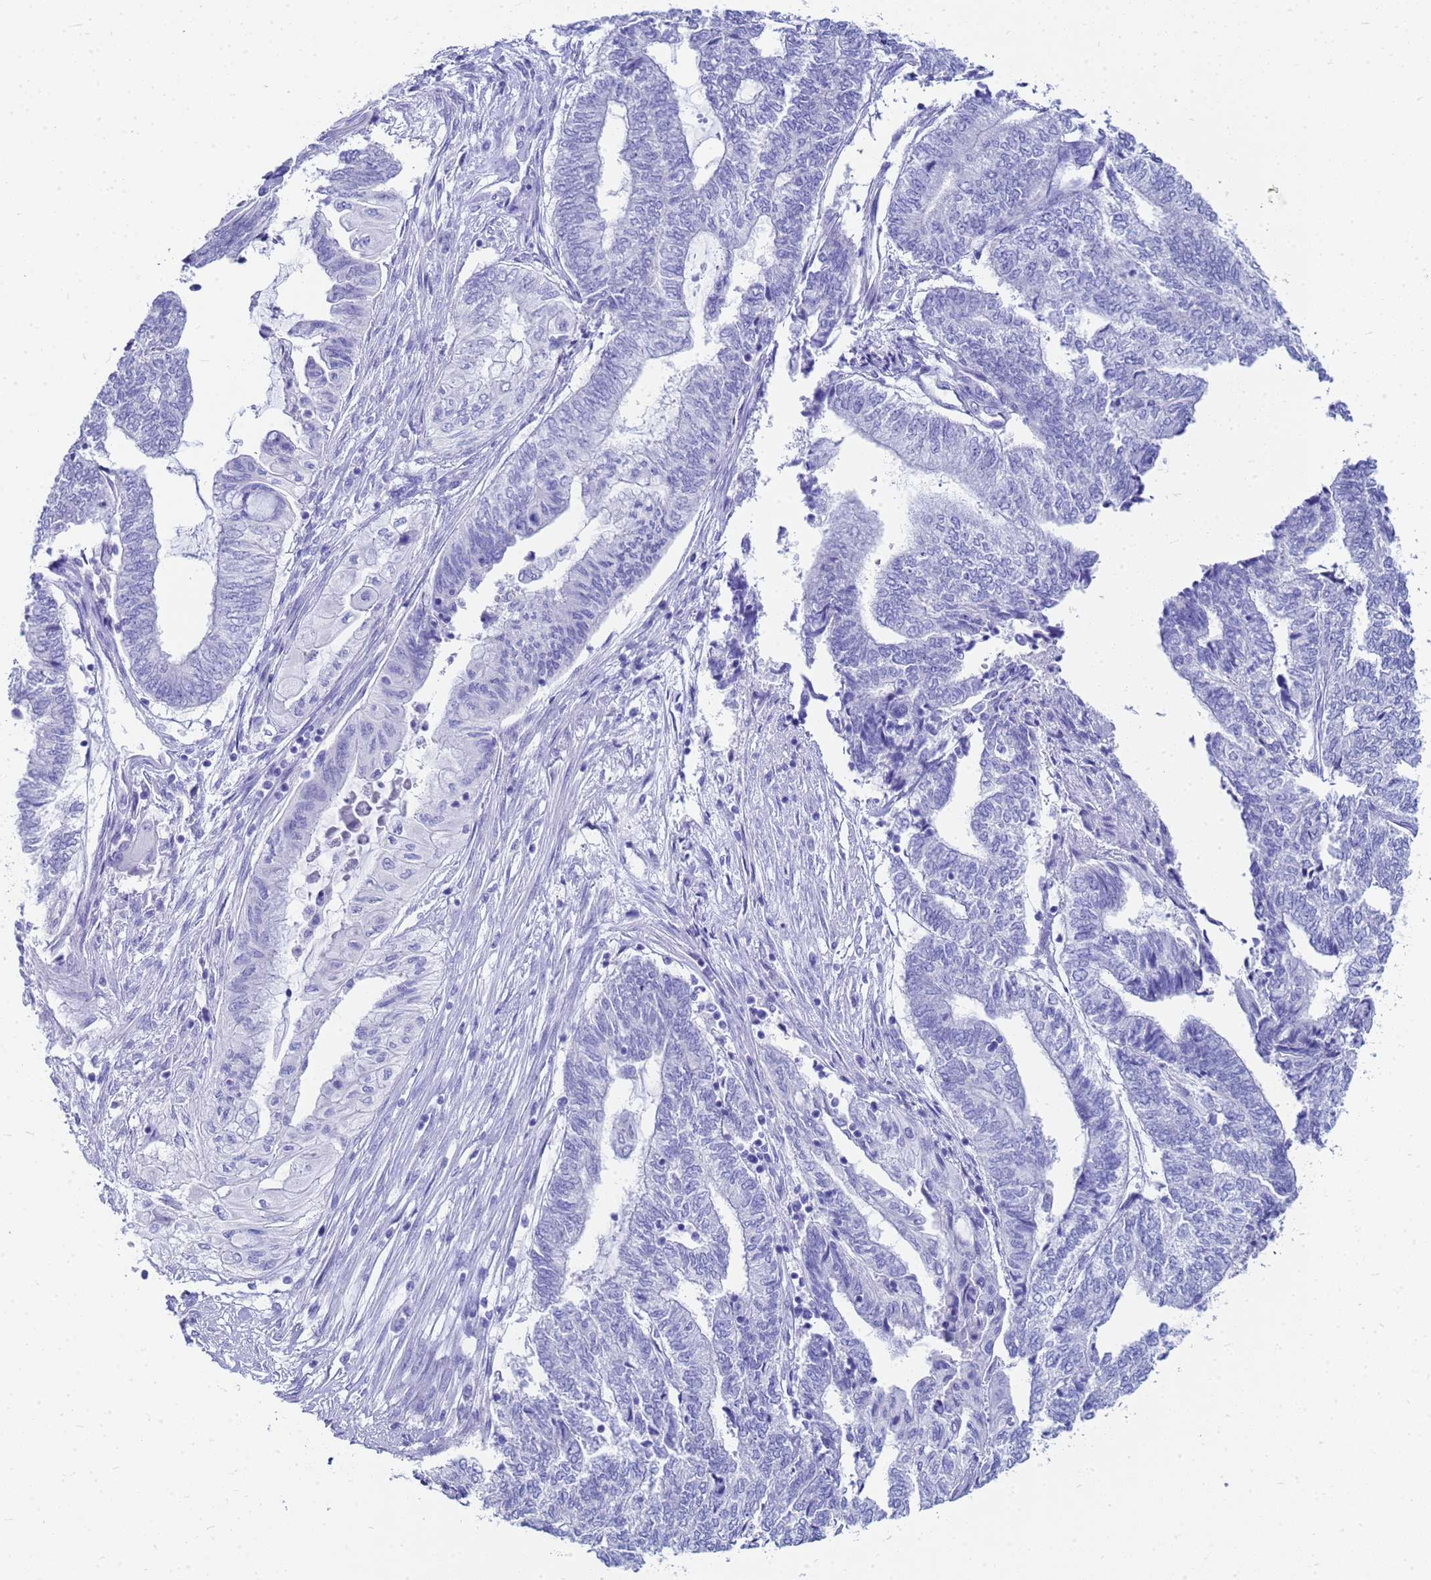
{"staining": {"intensity": "negative", "quantity": "none", "location": "none"}, "tissue": "endometrial cancer", "cell_type": "Tumor cells", "image_type": "cancer", "snomed": [{"axis": "morphology", "description": "Adenocarcinoma, NOS"}, {"axis": "topography", "description": "Uterus"}, {"axis": "topography", "description": "Endometrium"}], "caption": "High power microscopy histopathology image of an IHC photomicrograph of endometrial cancer (adenocarcinoma), revealing no significant positivity in tumor cells.", "gene": "CKB", "patient": {"sex": "female", "age": 70}}